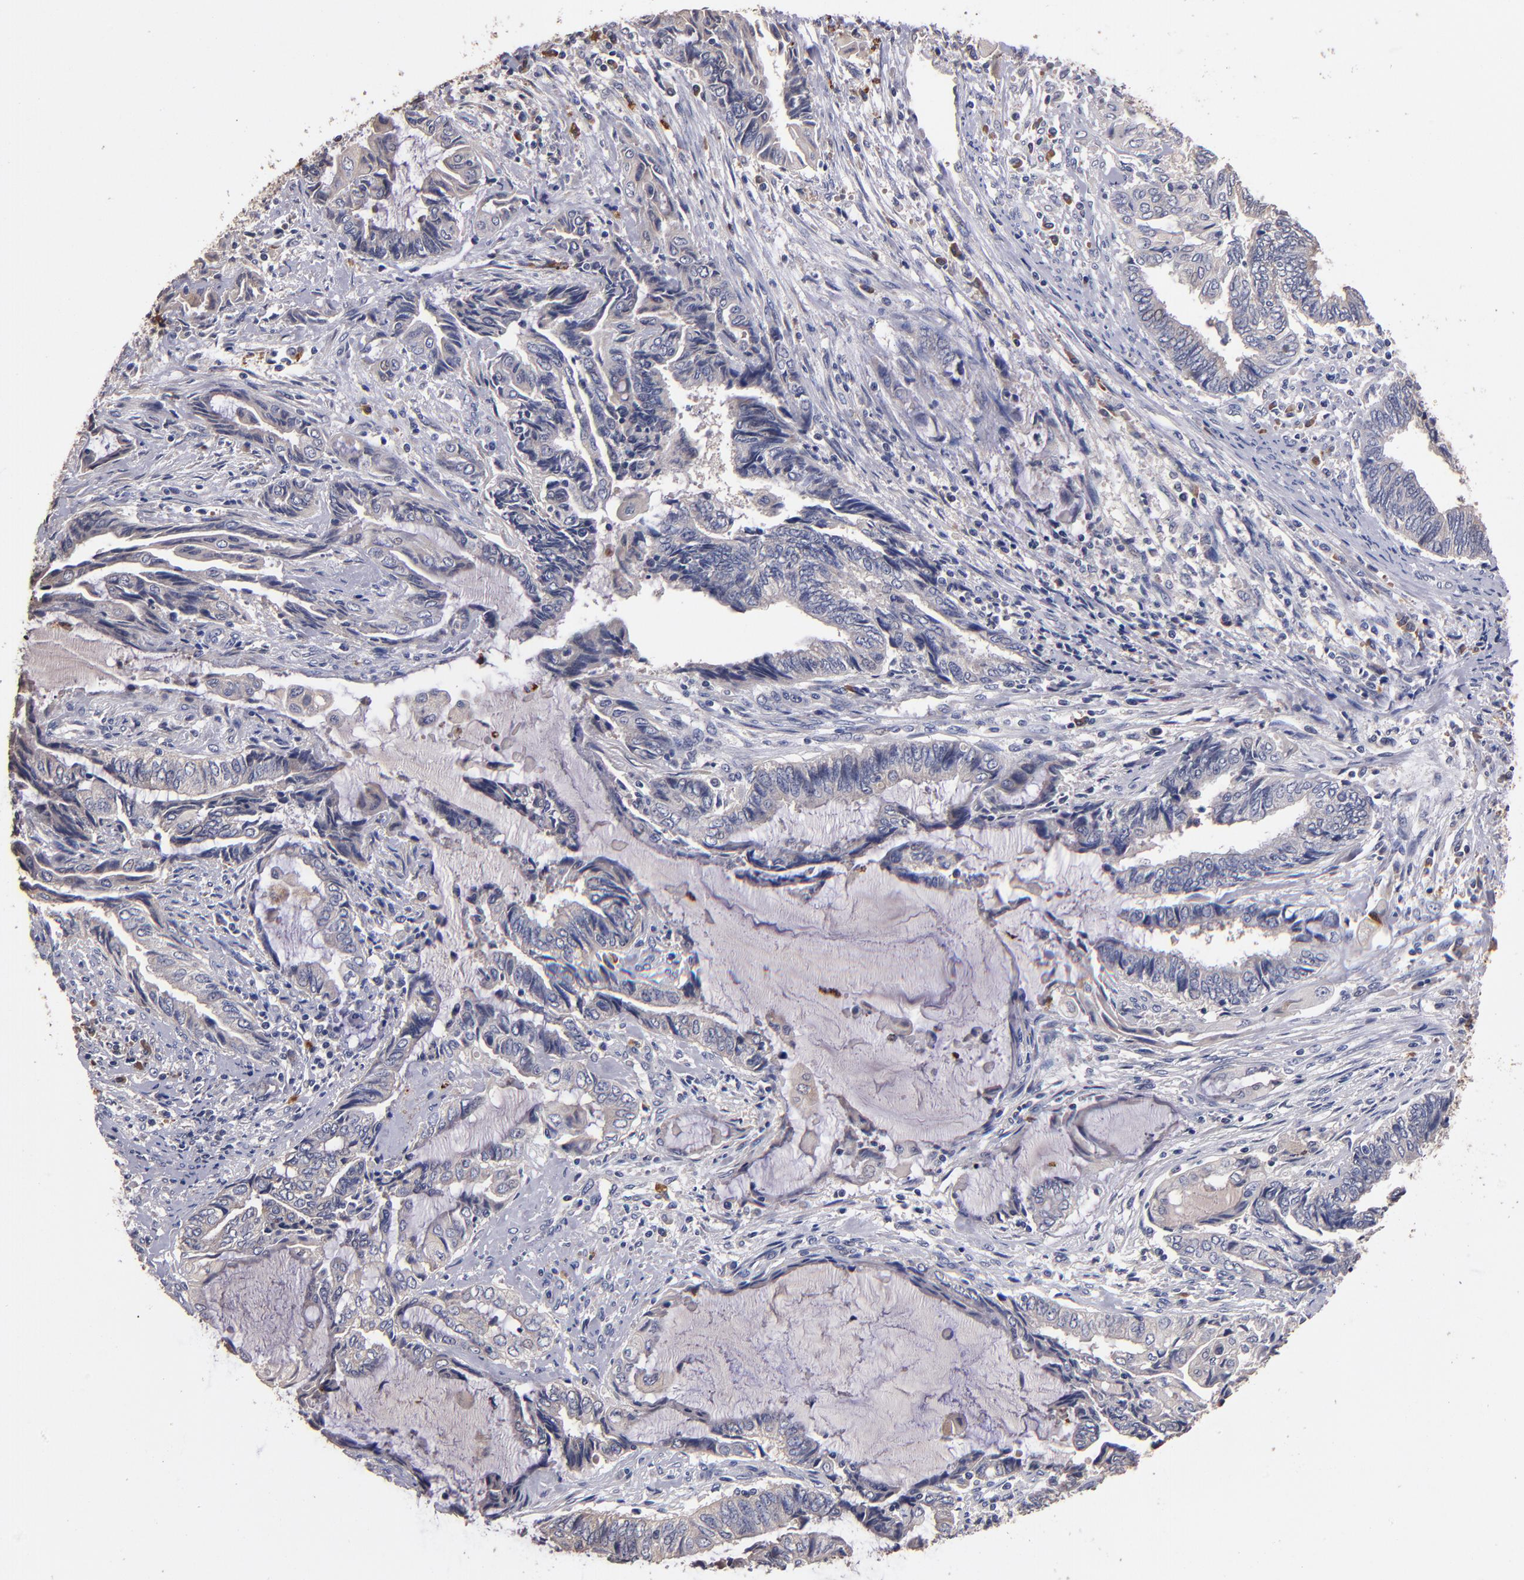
{"staining": {"intensity": "negative", "quantity": "none", "location": "none"}, "tissue": "endometrial cancer", "cell_type": "Tumor cells", "image_type": "cancer", "snomed": [{"axis": "morphology", "description": "Adenocarcinoma, NOS"}, {"axis": "topography", "description": "Uterus"}, {"axis": "topography", "description": "Endometrium"}], "caption": "IHC of human adenocarcinoma (endometrial) displays no expression in tumor cells.", "gene": "TTLL12", "patient": {"sex": "female", "age": 70}}